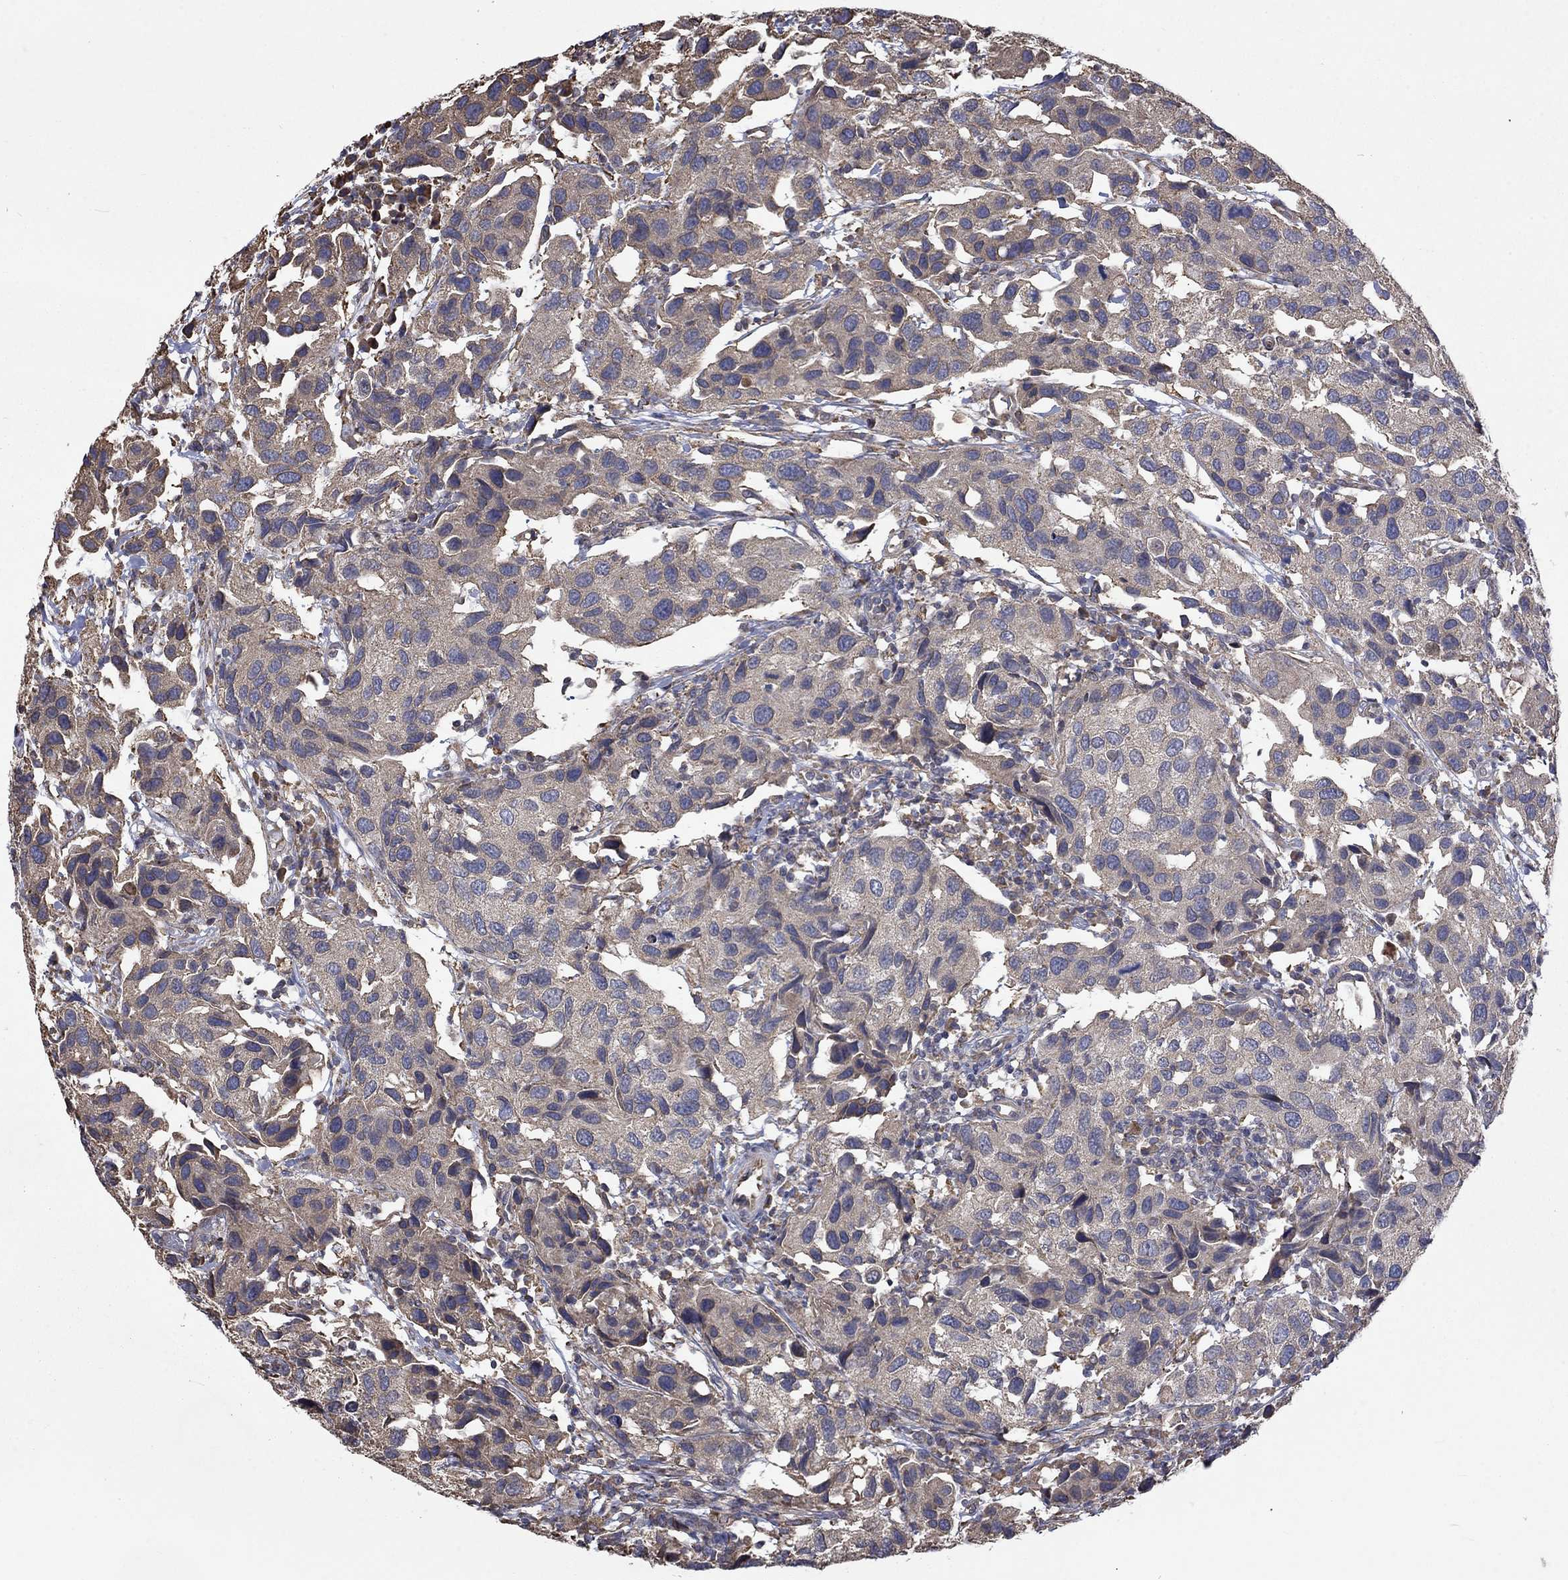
{"staining": {"intensity": "negative", "quantity": "none", "location": "none"}, "tissue": "urothelial cancer", "cell_type": "Tumor cells", "image_type": "cancer", "snomed": [{"axis": "morphology", "description": "Urothelial carcinoma, High grade"}, {"axis": "topography", "description": "Urinary bladder"}], "caption": "Tumor cells are negative for protein expression in human high-grade urothelial carcinoma. Brightfield microscopy of IHC stained with DAB (brown) and hematoxylin (blue), captured at high magnification.", "gene": "ESRRA", "patient": {"sex": "male", "age": 79}}